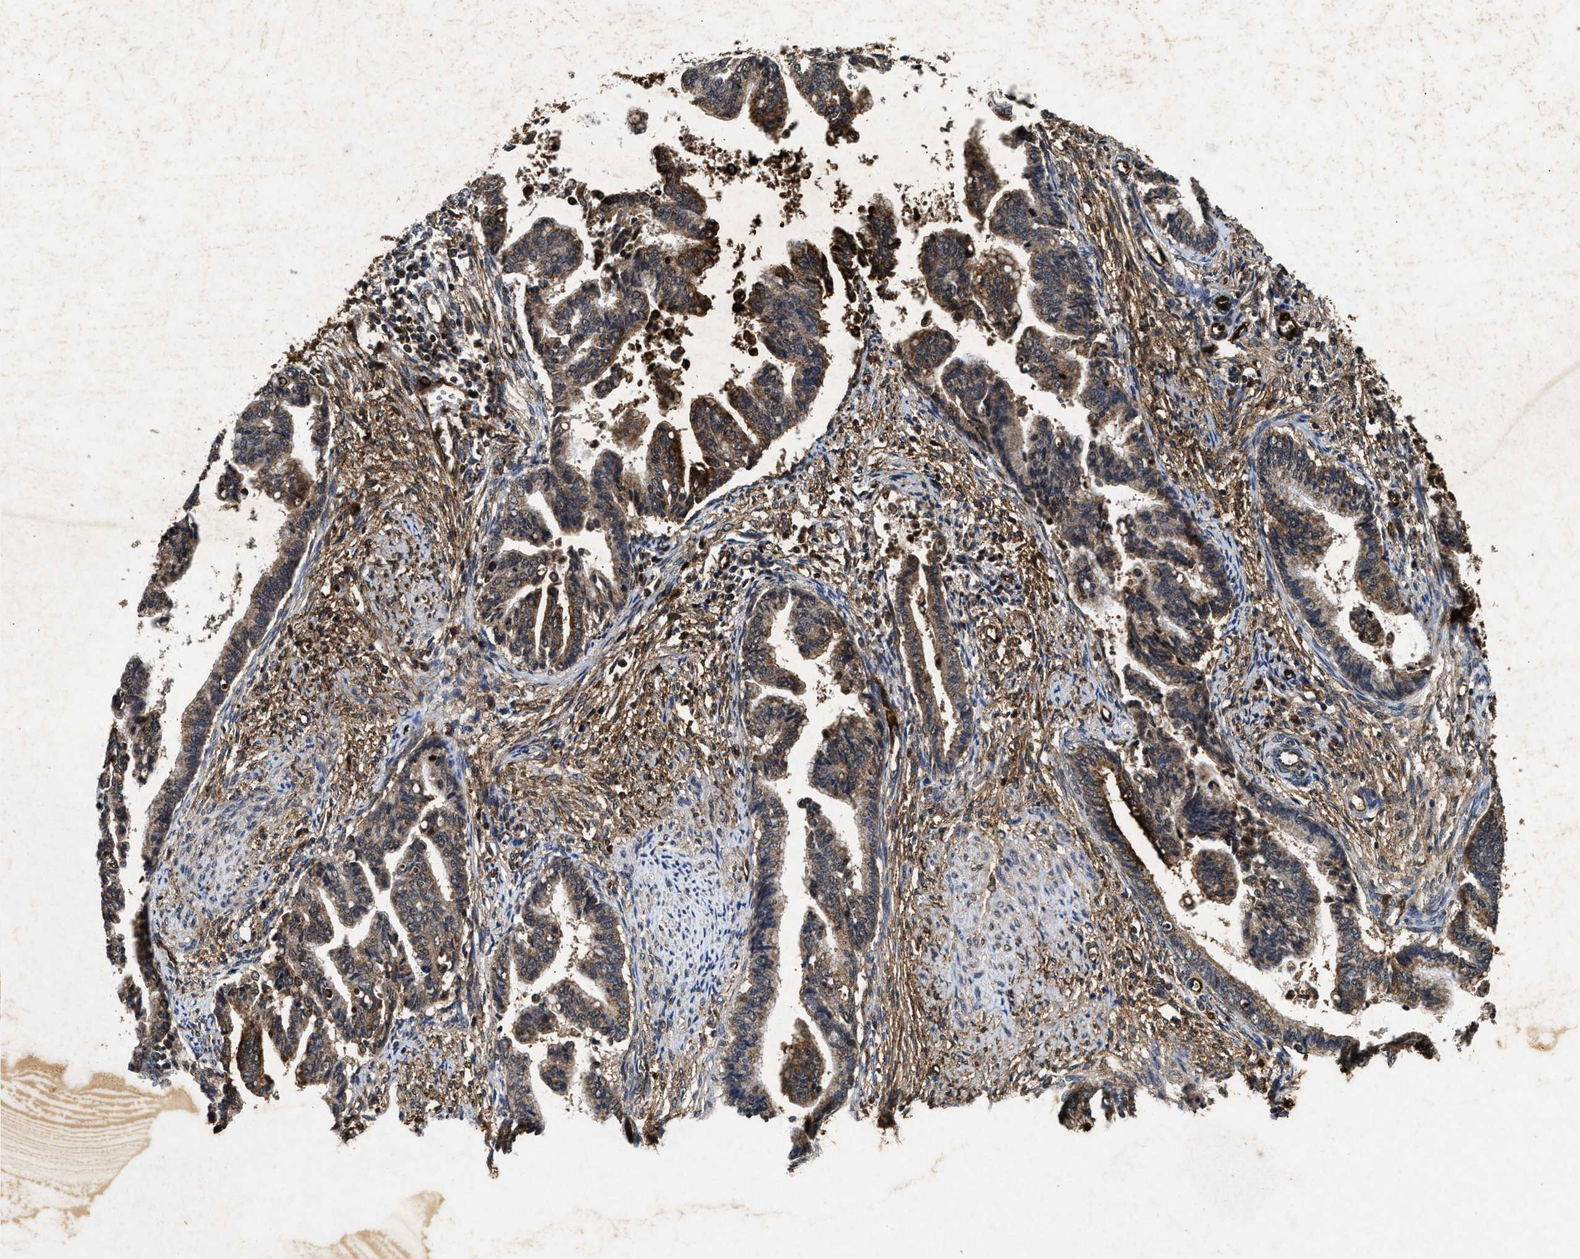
{"staining": {"intensity": "strong", "quantity": ">75%", "location": "cytoplasmic/membranous"}, "tissue": "cervical cancer", "cell_type": "Tumor cells", "image_type": "cancer", "snomed": [{"axis": "morphology", "description": "Adenocarcinoma, NOS"}, {"axis": "topography", "description": "Cervix"}], "caption": "Adenocarcinoma (cervical) stained with a brown dye demonstrates strong cytoplasmic/membranous positive positivity in about >75% of tumor cells.", "gene": "ACOX1", "patient": {"sex": "female", "age": 44}}